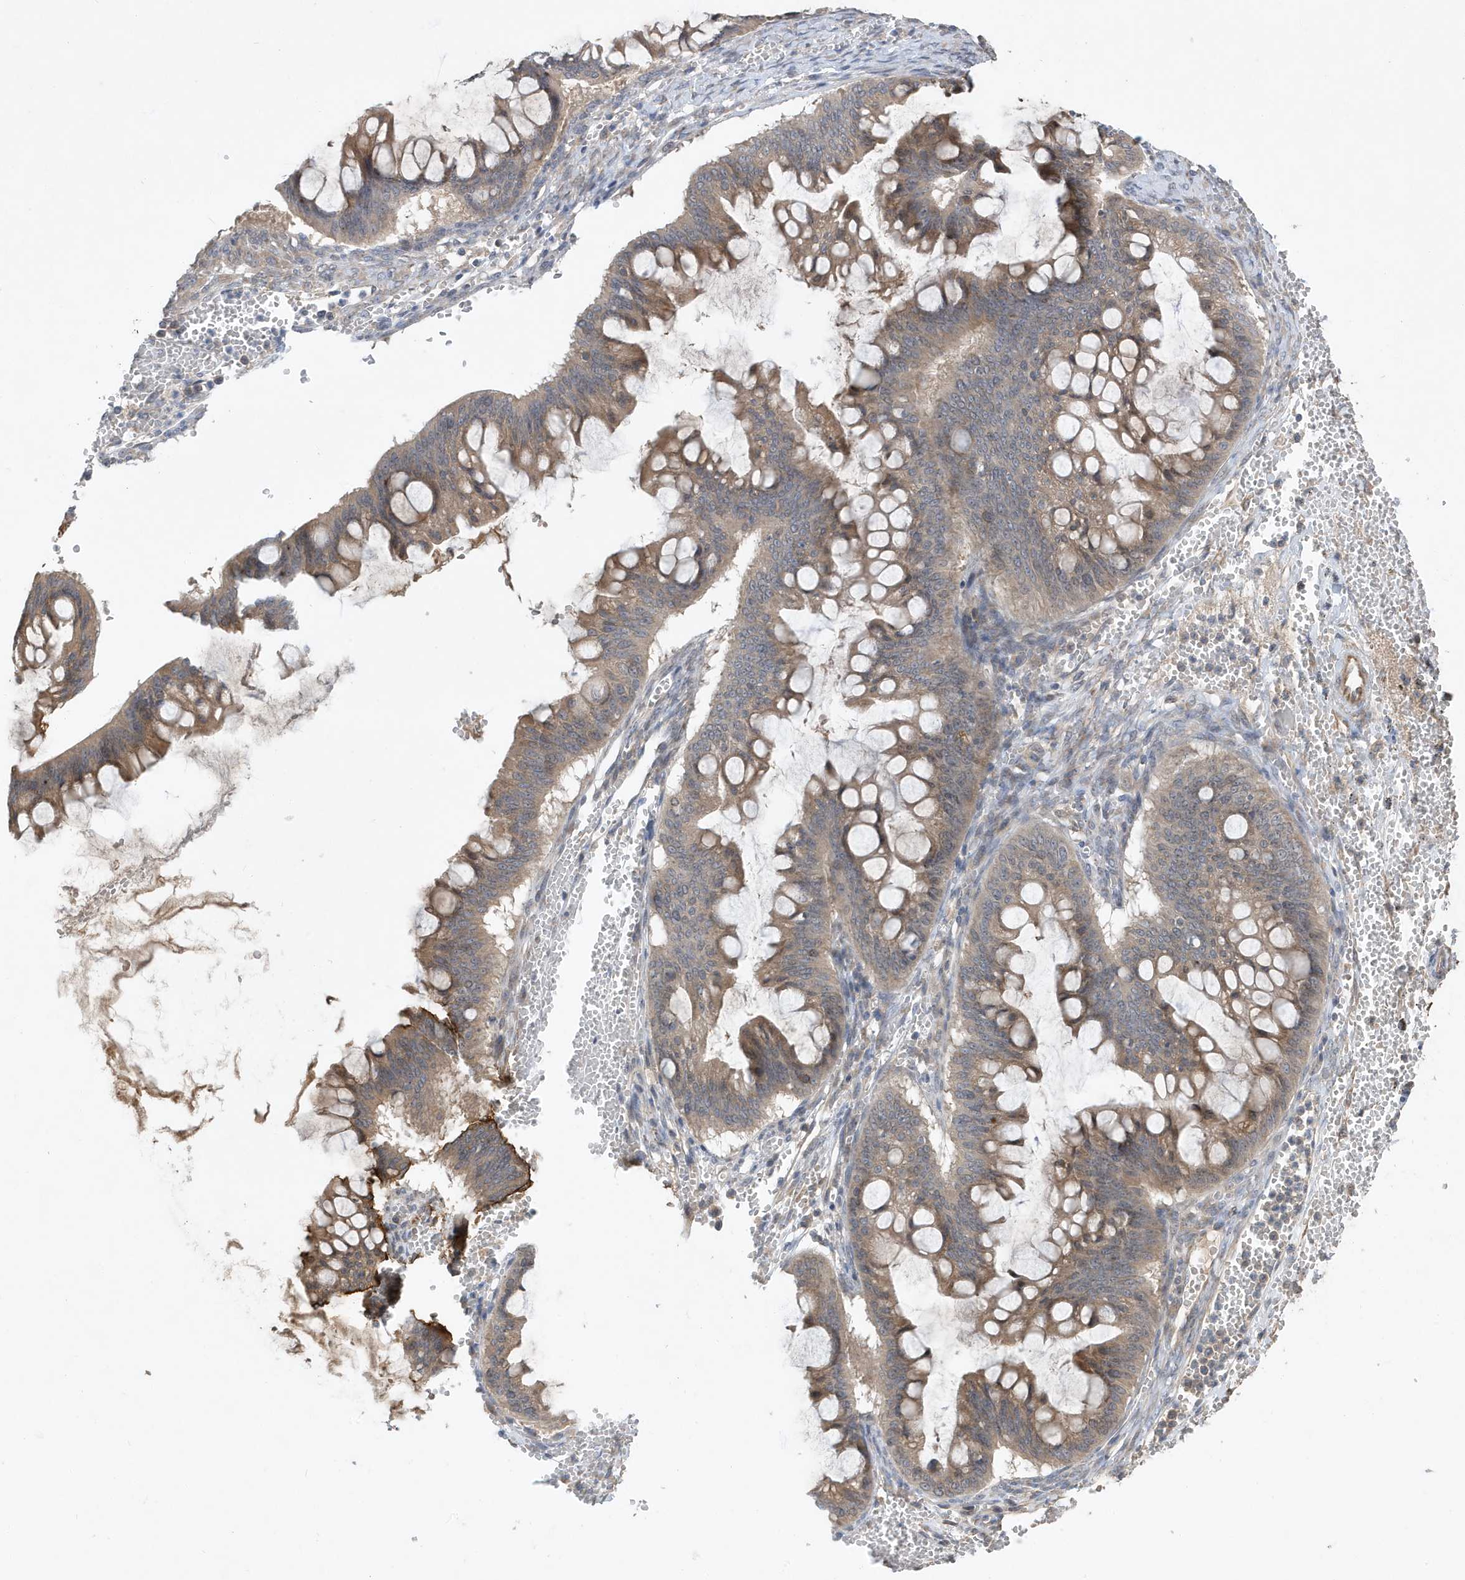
{"staining": {"intensity": "weak", "quantity": "25%-75%", "location": "cytoplasmic/membranous"}, "tissue": "ovarian cancer", "cell_type": "Tumor cells", "image_type": "cancer", "snomed": [{"axis": "morphology", "description": "Cystadenocarcinoma, mucinous, NOS"}, {"axis": "topography", "description": "Ovary"}], "caption": "Brown immunohistochemical staining in ovarian mucinous cystadenocarcinoma reveals weak cytoplasmic/membranous positivity in about 25%-75% of tumor cells. (DAB (3,3'-diaminobenzidine) IHC, brown staining for protein, blue staining for nuclei).", "gene": "LAPTM4A", "patient": {"sex": "female", "age": 73}}